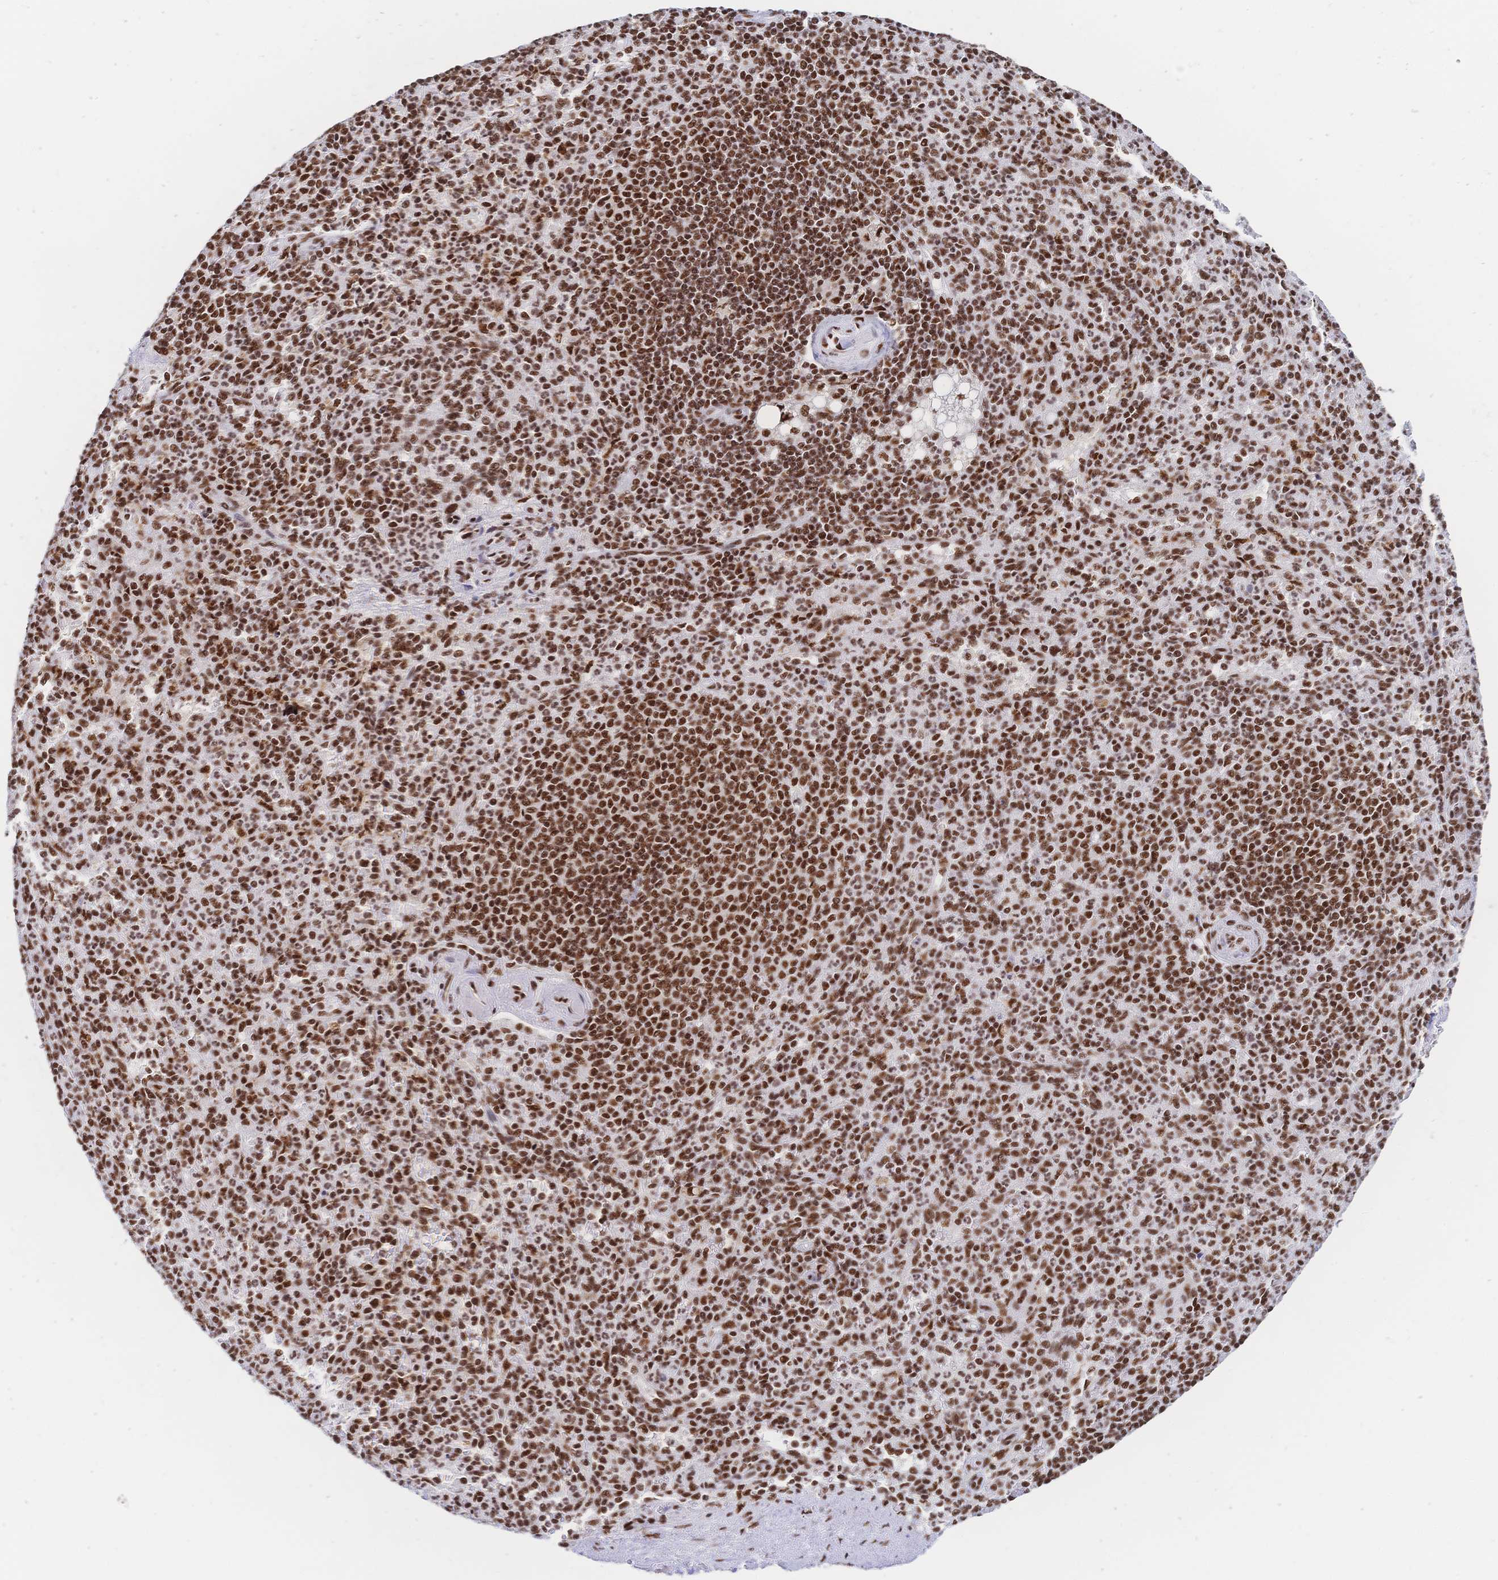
{"staining": {"intensity": "strong", "quantity": ">75%", "location": "nuclear"}, "tissue": "spleen", "cell_type": "Cells in red pulp", "image_type": "normal", "snomed": [{"axis": "morphology", "description": "Normal tissue, NOS"}, {"axis": "topography", "description": "Spleen"}], "caption": "Brown immunohistochemical staining in unremarkable spleen exhibits strong nuclear expression in about >75% of cells in red pulp. The protein of interest is shown in brown color, while the nuclei are stained blue.", "gene": "SRSF1", "patient": {"sex": "female", "age": 74}}